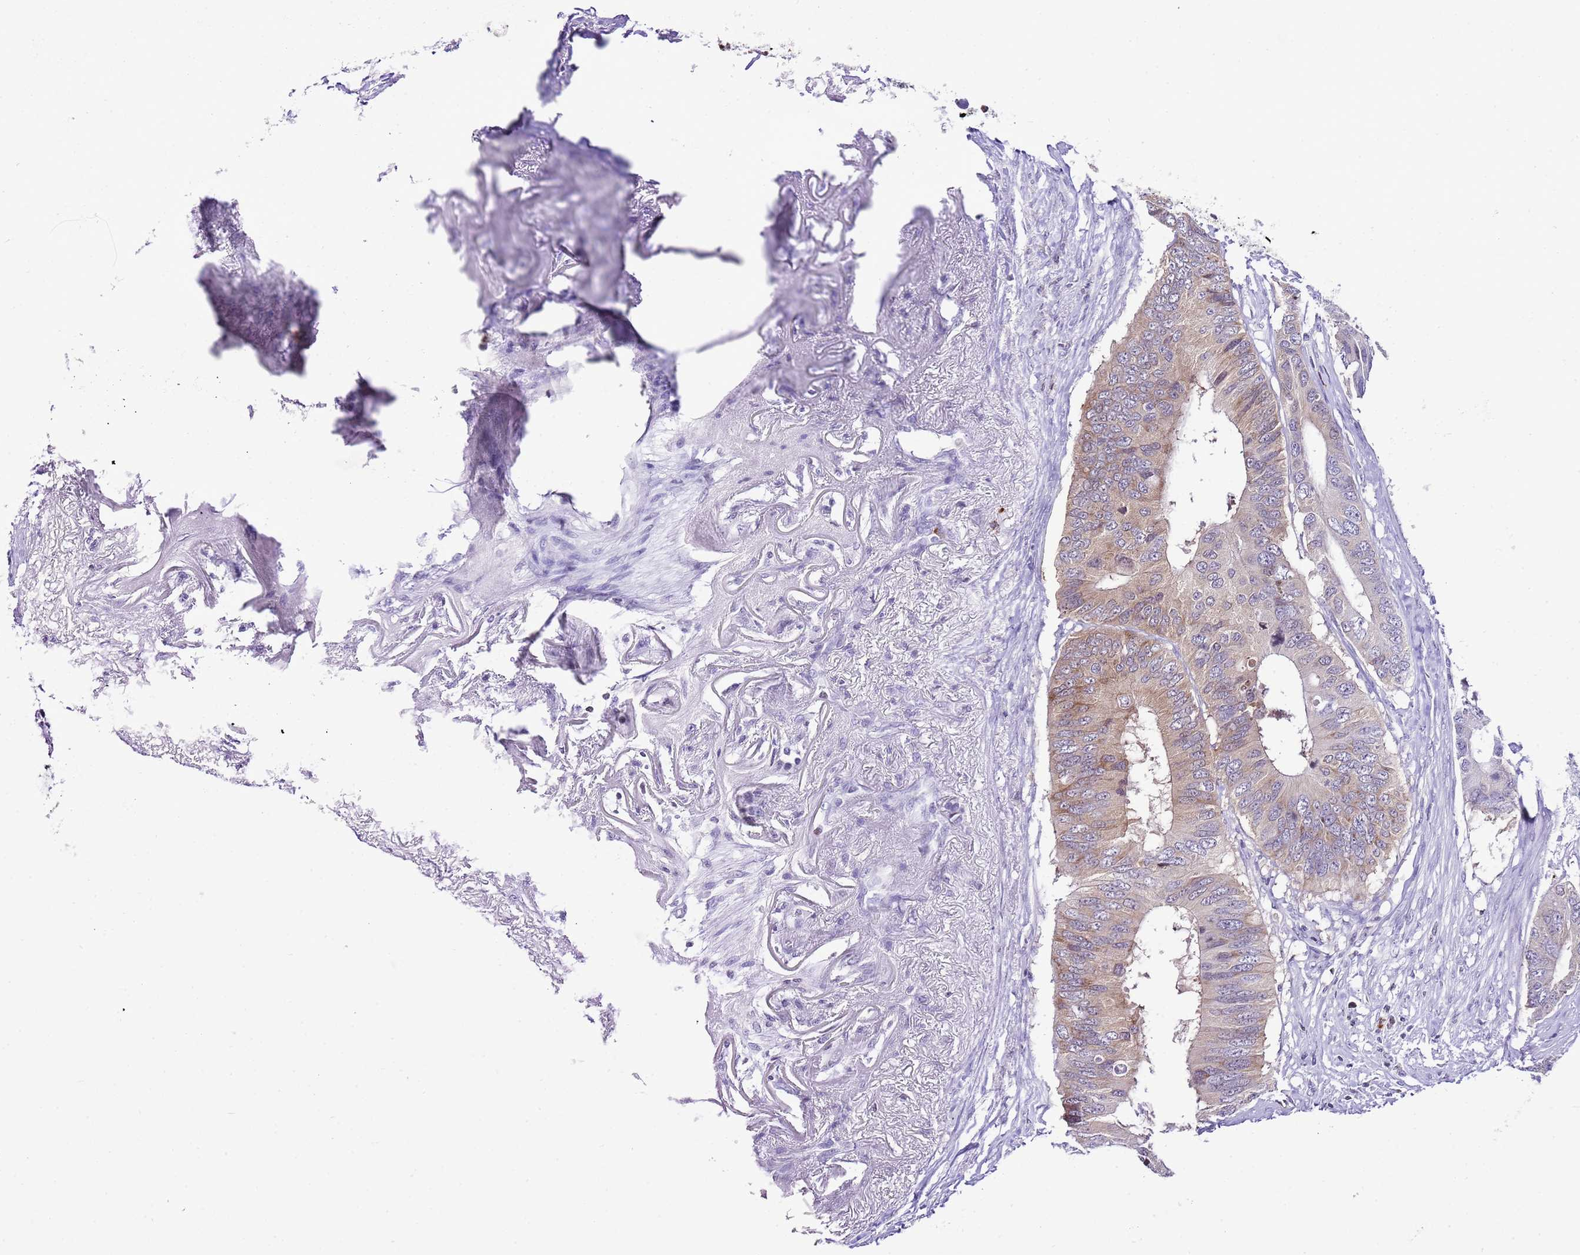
{"staining": {"intensity": "weak", "quantity": "25%-75%", "location": "cytoplasmic/membranous"}, "tissue": "colorectal cancer", "cell_type": "Tumor cells", "image_type": "cancer", "snomed": [{"axis": "morphology", "description": "Adenocarcinoma, NOS"}, {"axis": "topography", "description": "Colon"}], "caption": "Tumor cells show weak cytoplasmic/membranous staining in about 25%-75% of cells in colorectal adenocarcinoma. (Brightfield microscopy of DAB IHC at high magnification).", "gene": "PRR15", "patient": {"sex": "male", "age": 71}}